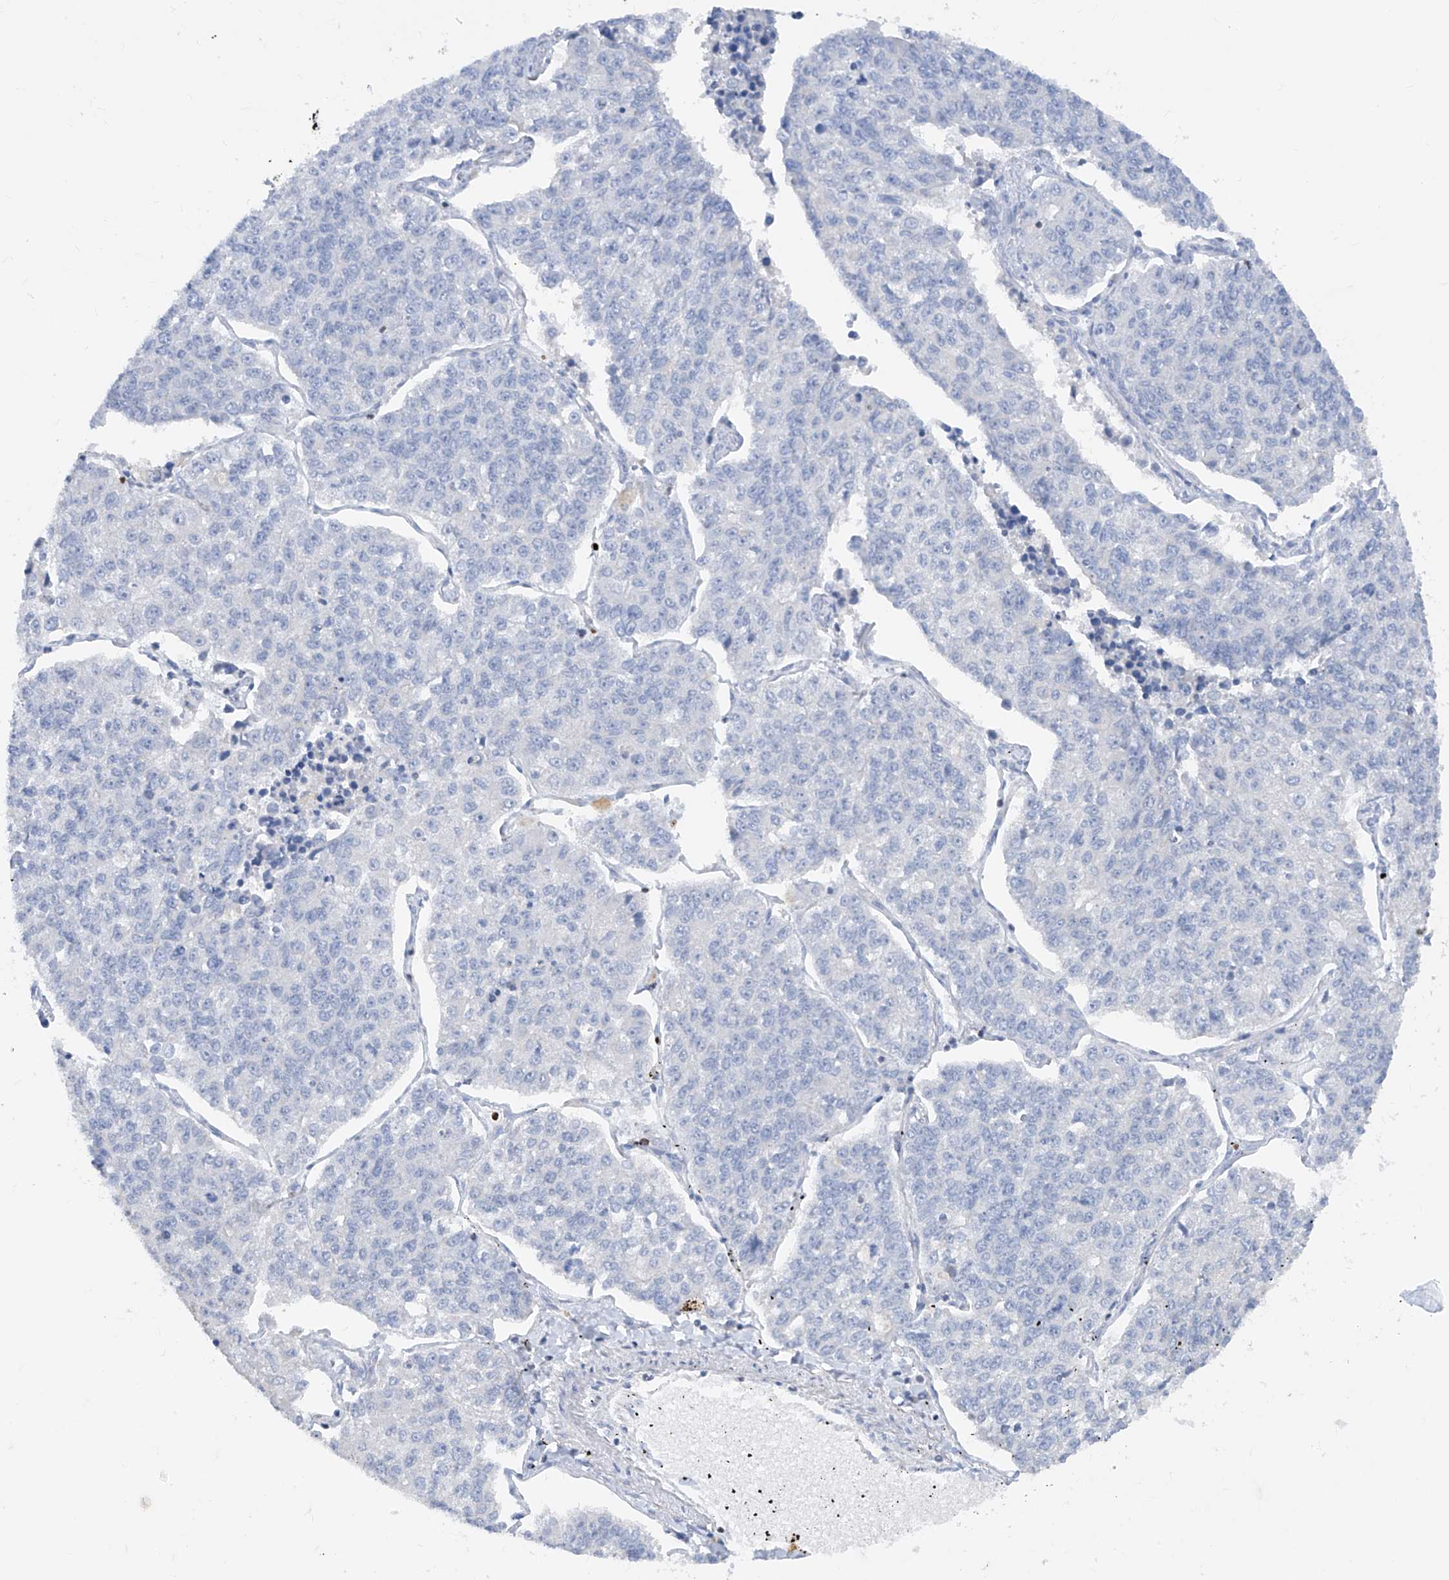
{"staining": {"intensity": "negative", "quantity": "none", "location": "none"}, "tissue": "lung cancer", "cell_type": "Tumor cells", "image_type": "cancer", "snomed": [{"axis": "morphology", "description": "Adenocarcinoma, NOS"}, {"axis": "topography", "description": "Lung"}], "caption": "A high-resolution photomicrograph shows immunohistochemistry staining of adenocarcinoma (lung), which demonstrates no significant positivity in tumor cells.", "gene": "TBX21", "patient": {"sex": "male", "age": 49}}